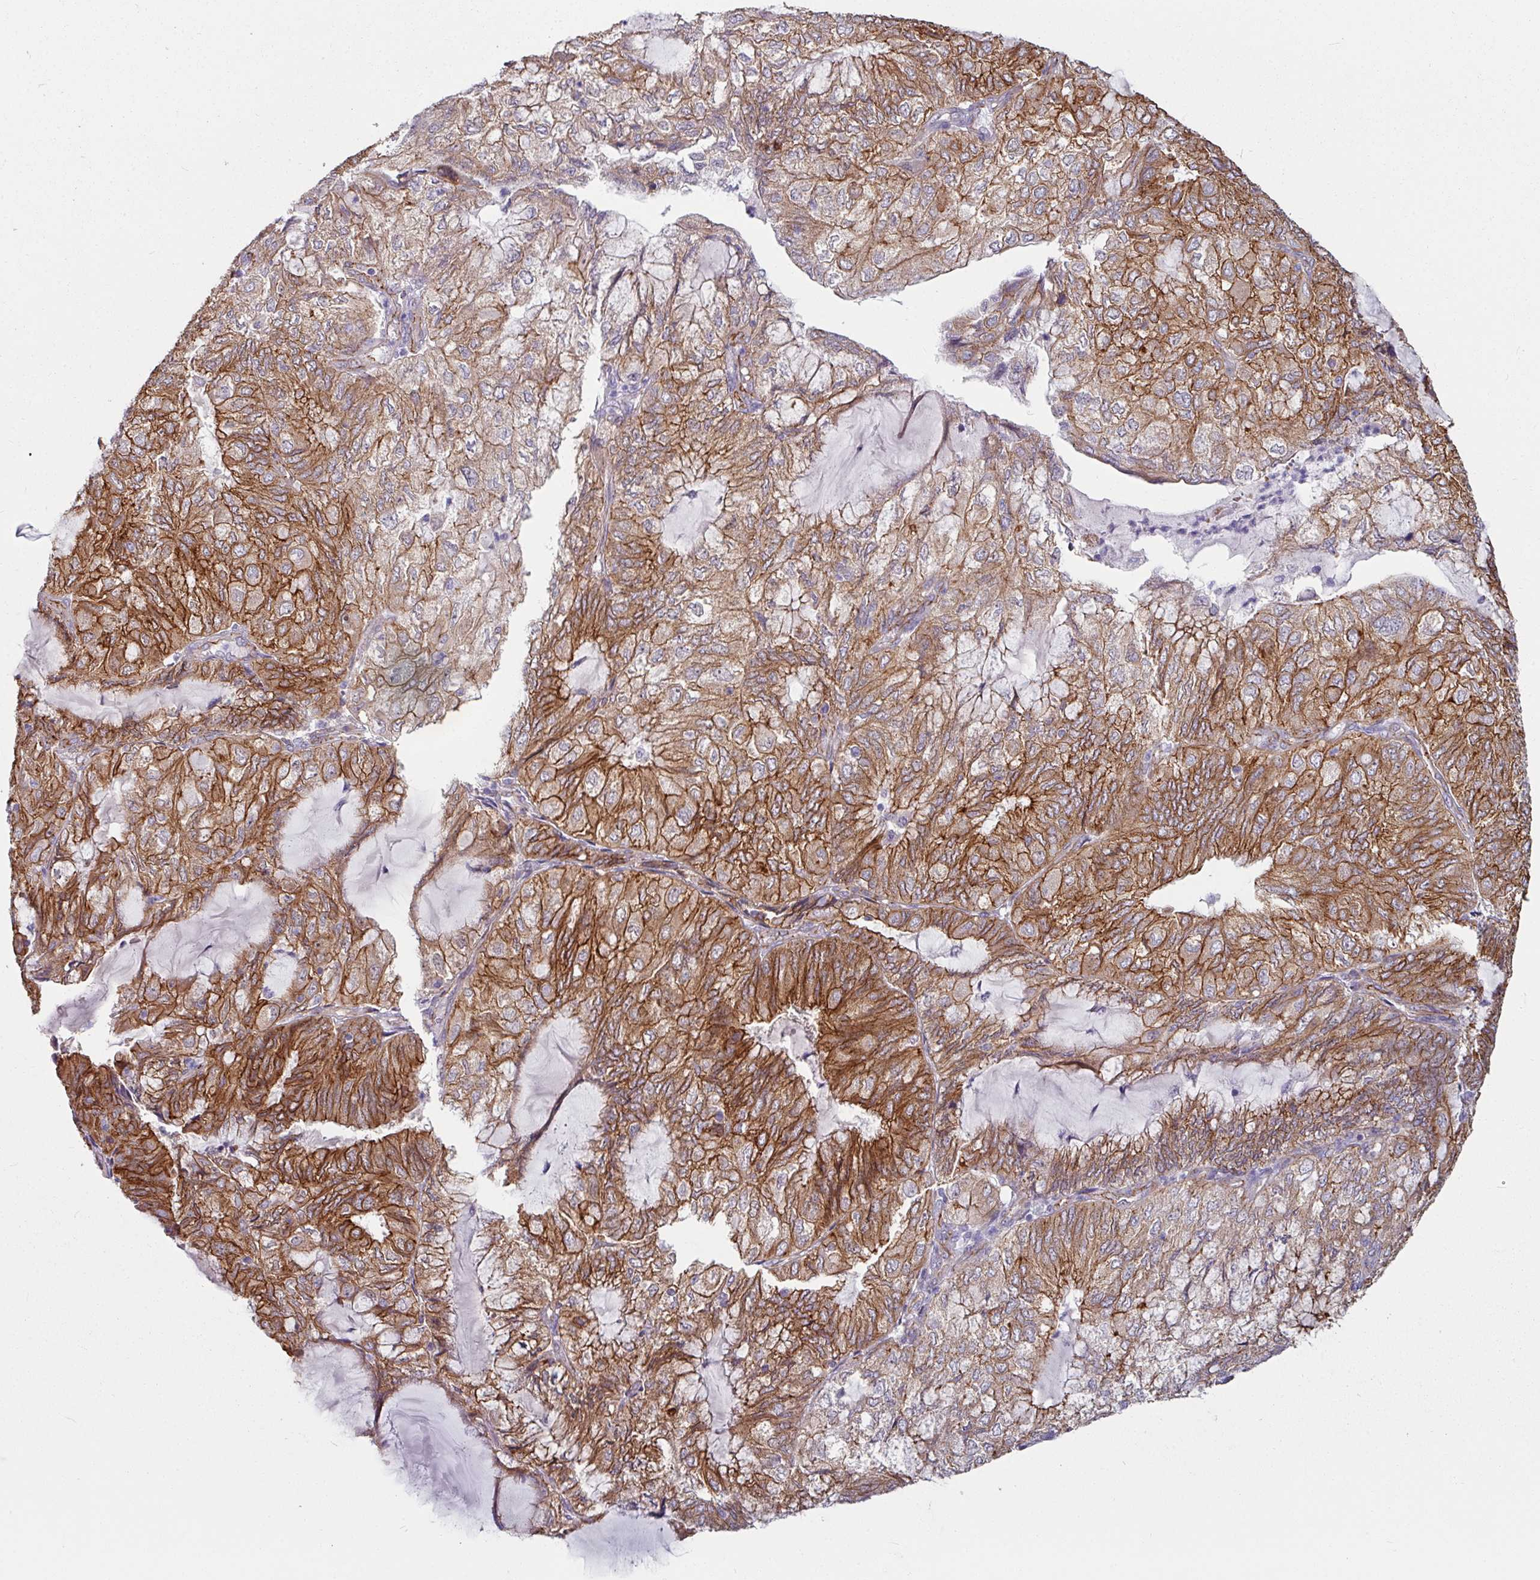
{"staining": {"intensity": "moderate", "quantity": ">75%", "location": "cytoplasmic/membranous"}, "tissue": "endometrial cancer", "cell_type": "Tumor cells", "image_type": "cancer", "snomed": [{"axis": "morphology", "description": "Adenocarcinoma, NOS"}, {"axis": "topography", "description": "Endometrium"}], "caption": "This micrograph displays immunohistochemistry (IHC) staining of human endometrial adenocarcinoma, with medium moderate cytoplasmic/membranous positivity in approximately >75% of tumor cells.", "gene": "JUP", "patient": {"sex": "female", "age": 81}}